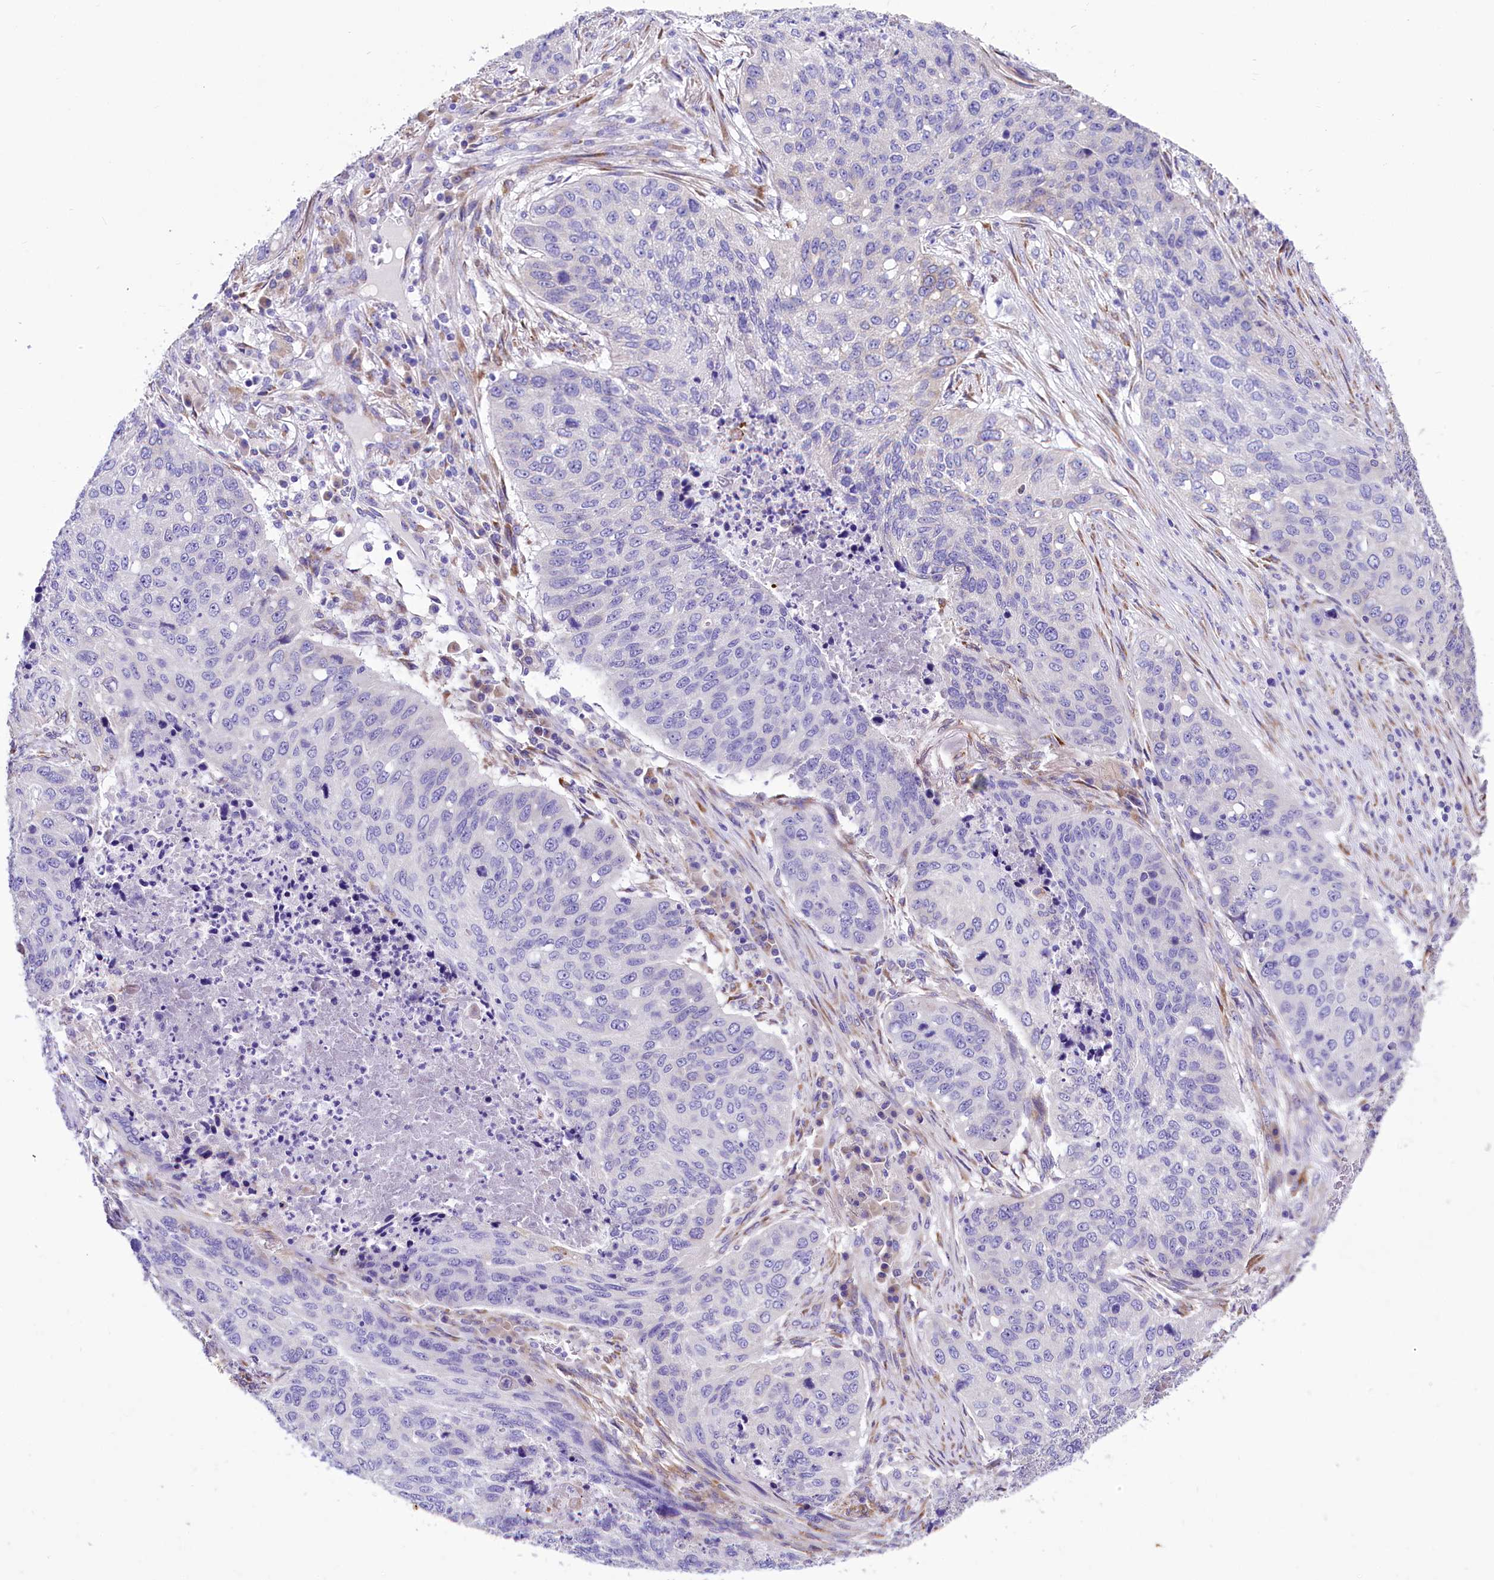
{"staining": {"intensity": "negative", "quantity": "none", "location": "none"}, "tissue": "lung cancer", "cell_type": "Tumor cells", "image_type": "cancer", "snomed": [{"axis": "morphology", "description": "Squamous cell carcinoma, NOS"}, {"axis": "topography", "description": "Lung"}], "caption": "The micrograph shows no staining of tumor cells in lung cancer (squamous cell carcinoma). (DAB immunohistochemistry, high magnification).", "gene": "A2ML1", "patient": {"sex": "female", "age": 63}}